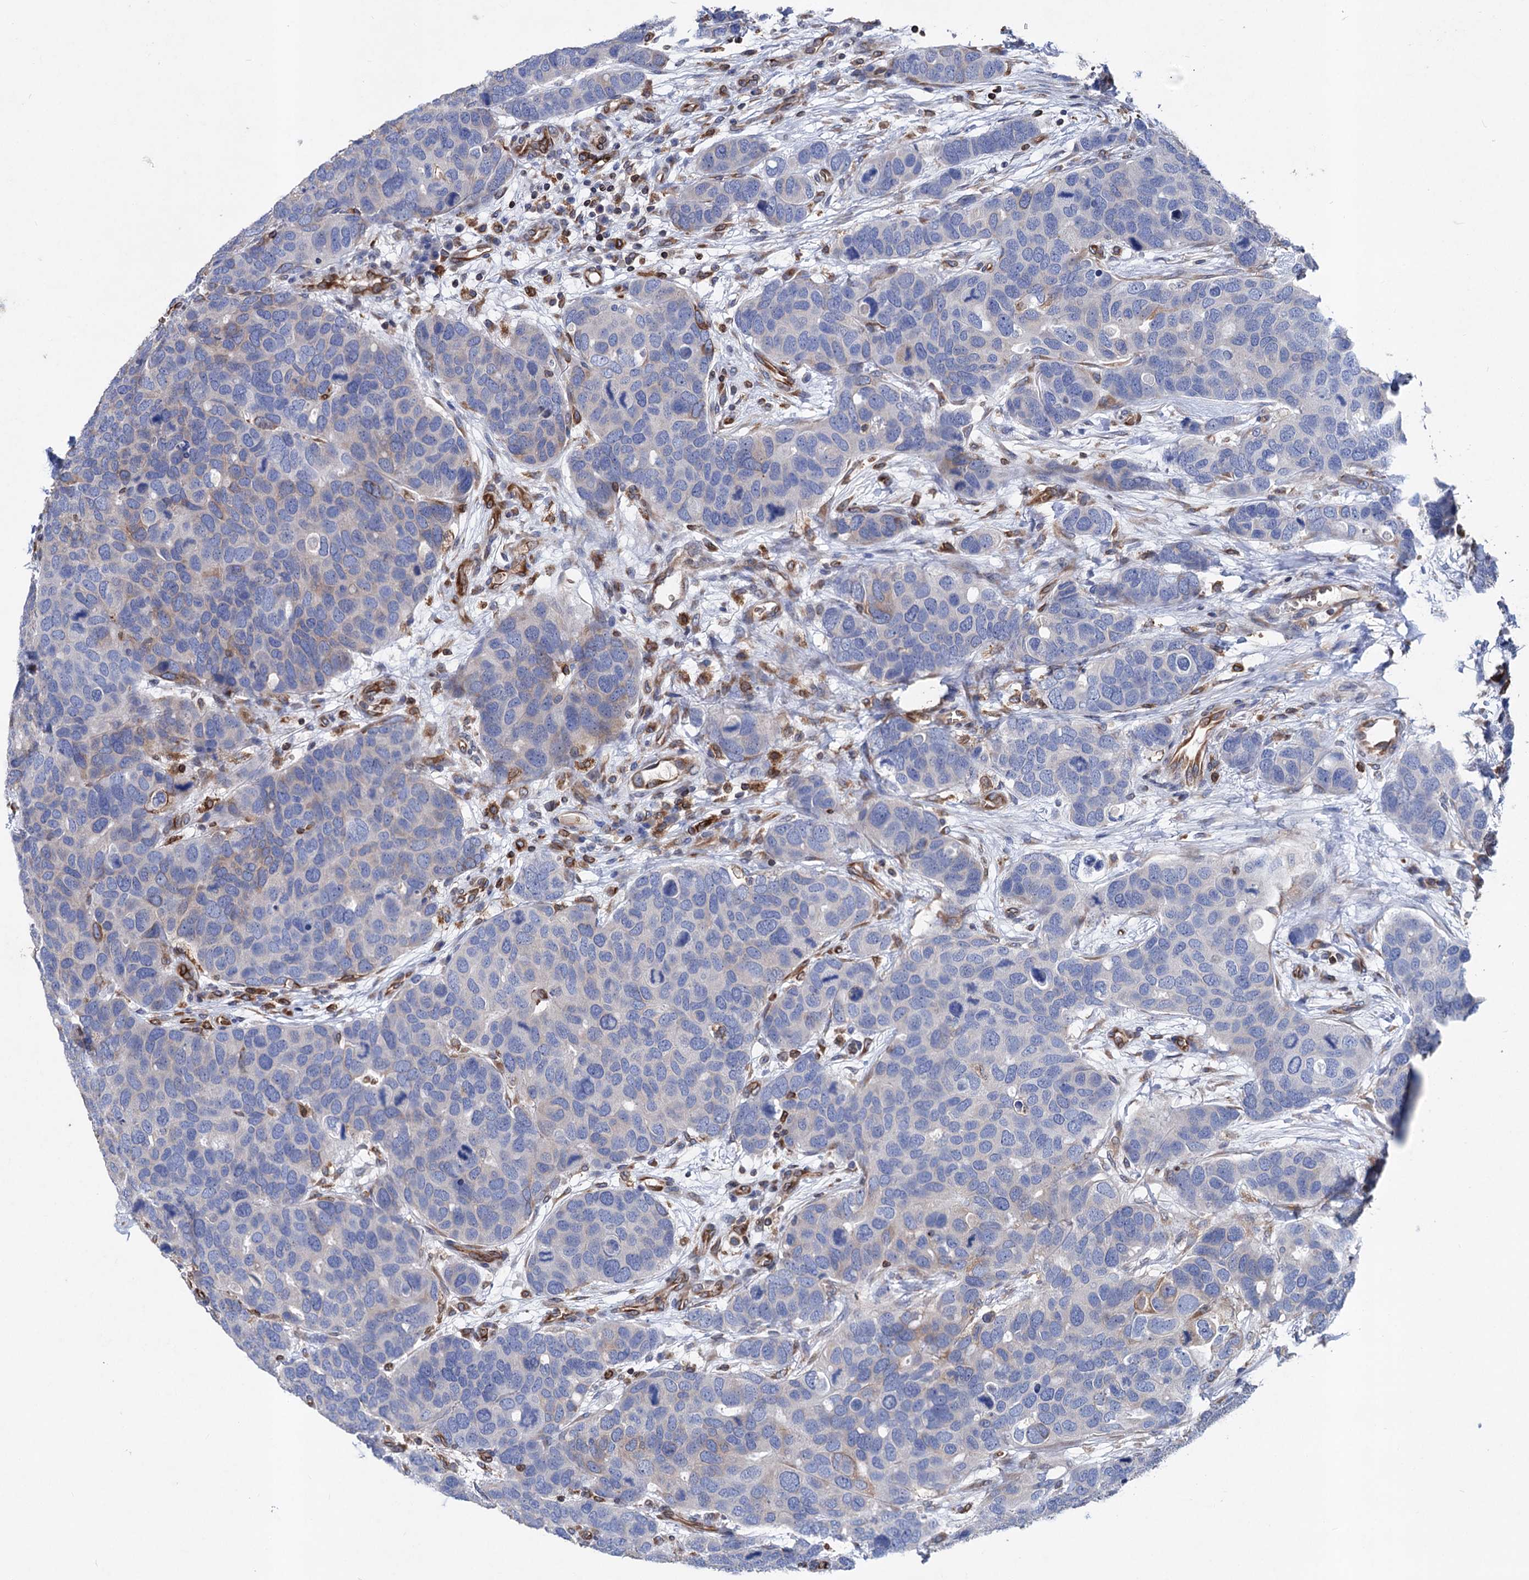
{"staining": {"intensity": "negative", "quantity": "none", "location": "none"}, "tissue": "breast cancer", "cell_type": "Tumor cells", "image_type": "cancer", "snomed": [{"axis": "morphology", "description": "Duct carcinoma"}, {"axis": "topography", "description": "Breast"}], "caption": "DAB immunohistochemical staining of infiltrating ductal carcinoma (breast) shows no significant positivity in tumor cells.", "gene": "STING1", "patient": {"sex": "female", "age": 83}}